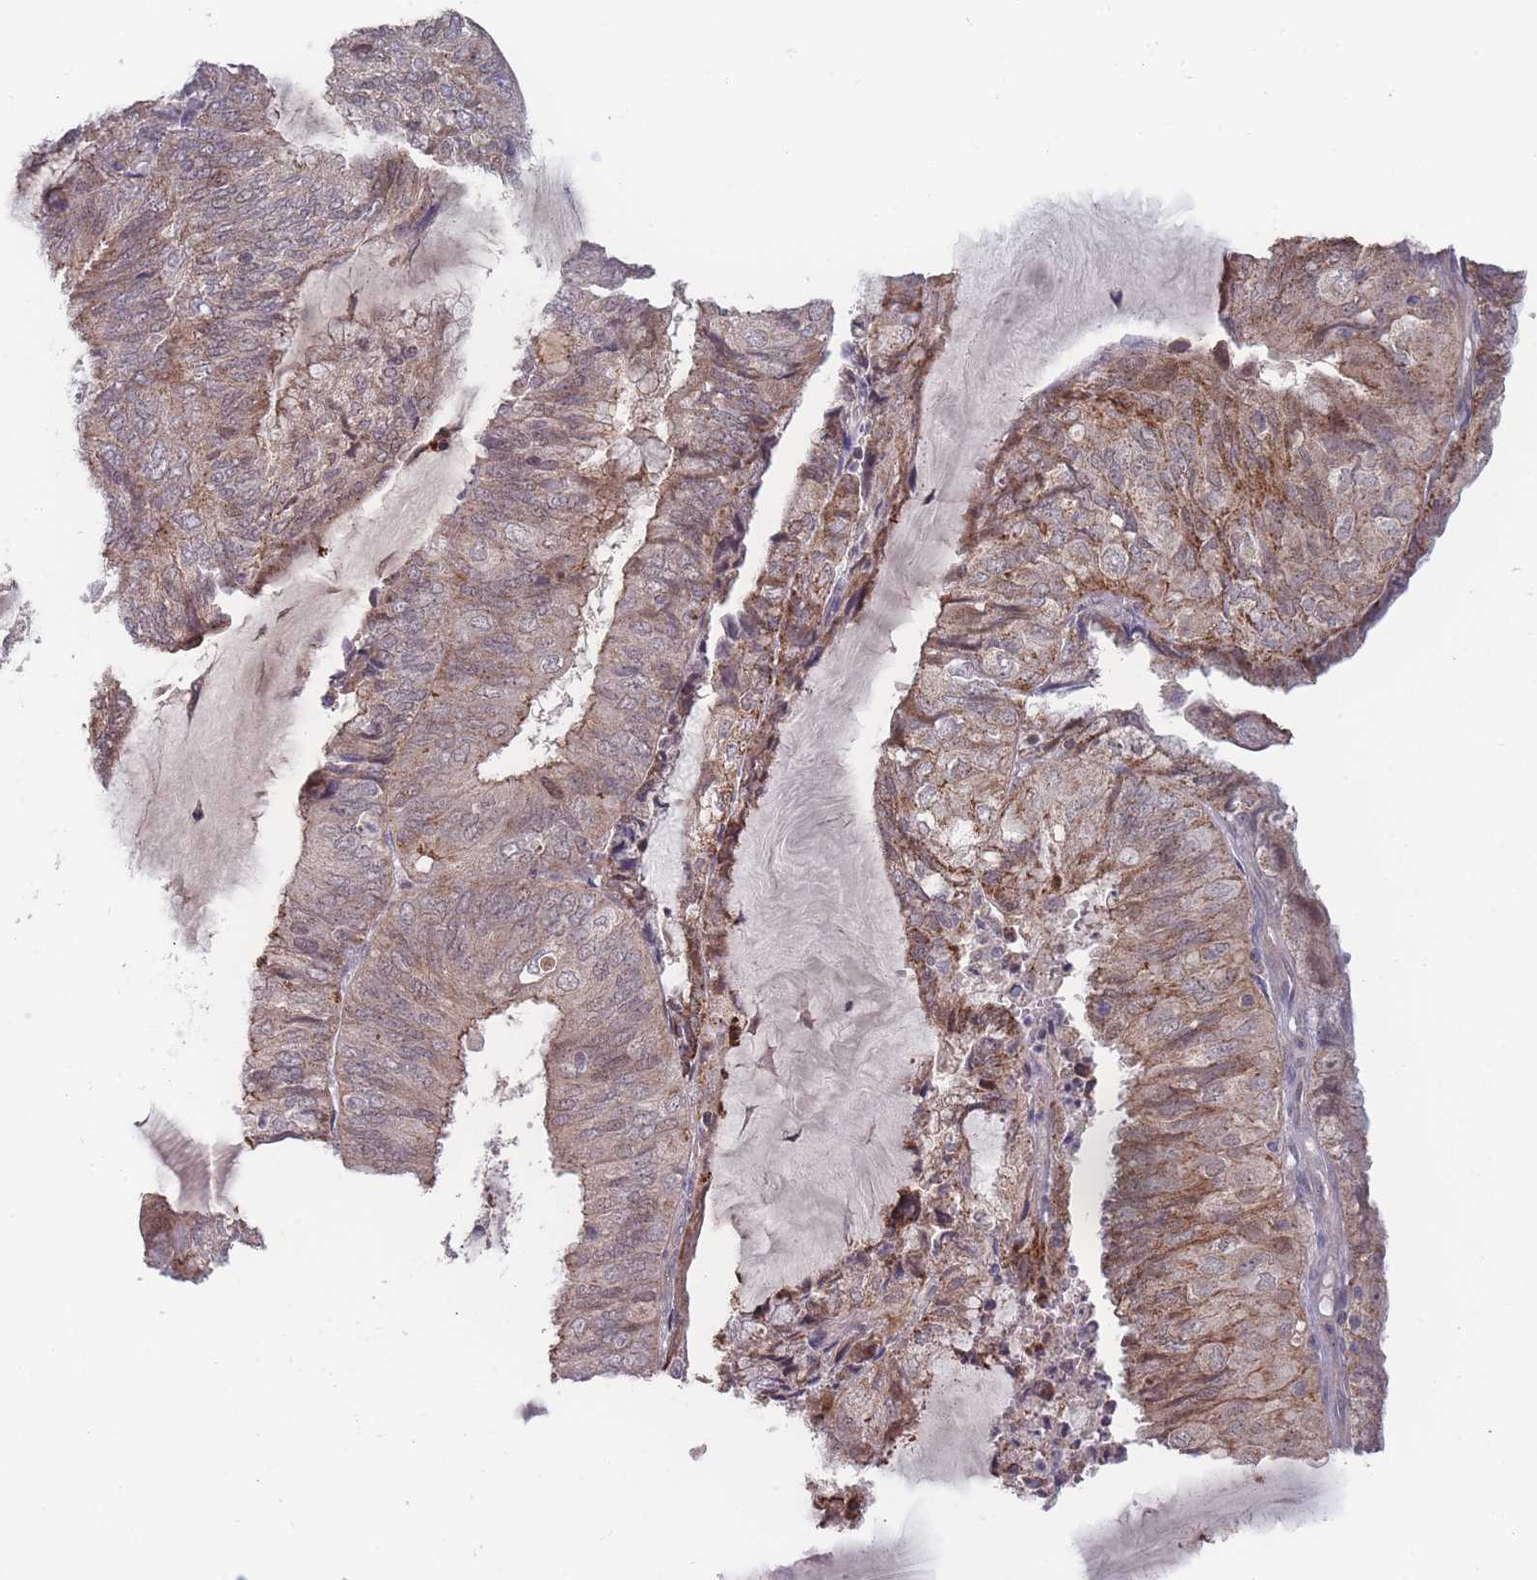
{"staining": {"intensity": "weak", "quantity": "25%-75%", "location": "cytoplasmic/membranous,nuclear"}, "tissue": "endometrial cancer", "cell_type": "Tumor cells", "image_type": "cancer", "snomed": [{"axis": "morphology", "description": "Adenocarcinoma, NOS"}, {"axis": "topography", "description": "Endometrium"}], "caption": "Human endometrial cancer stained for a protein (brown) displays weak cytoplasmic/membranous and nuclear positive staining in approximately 25%-75% of tumor cells.", "gene": "TMEM232", "patient": {"sex": "female", "age": 81}}